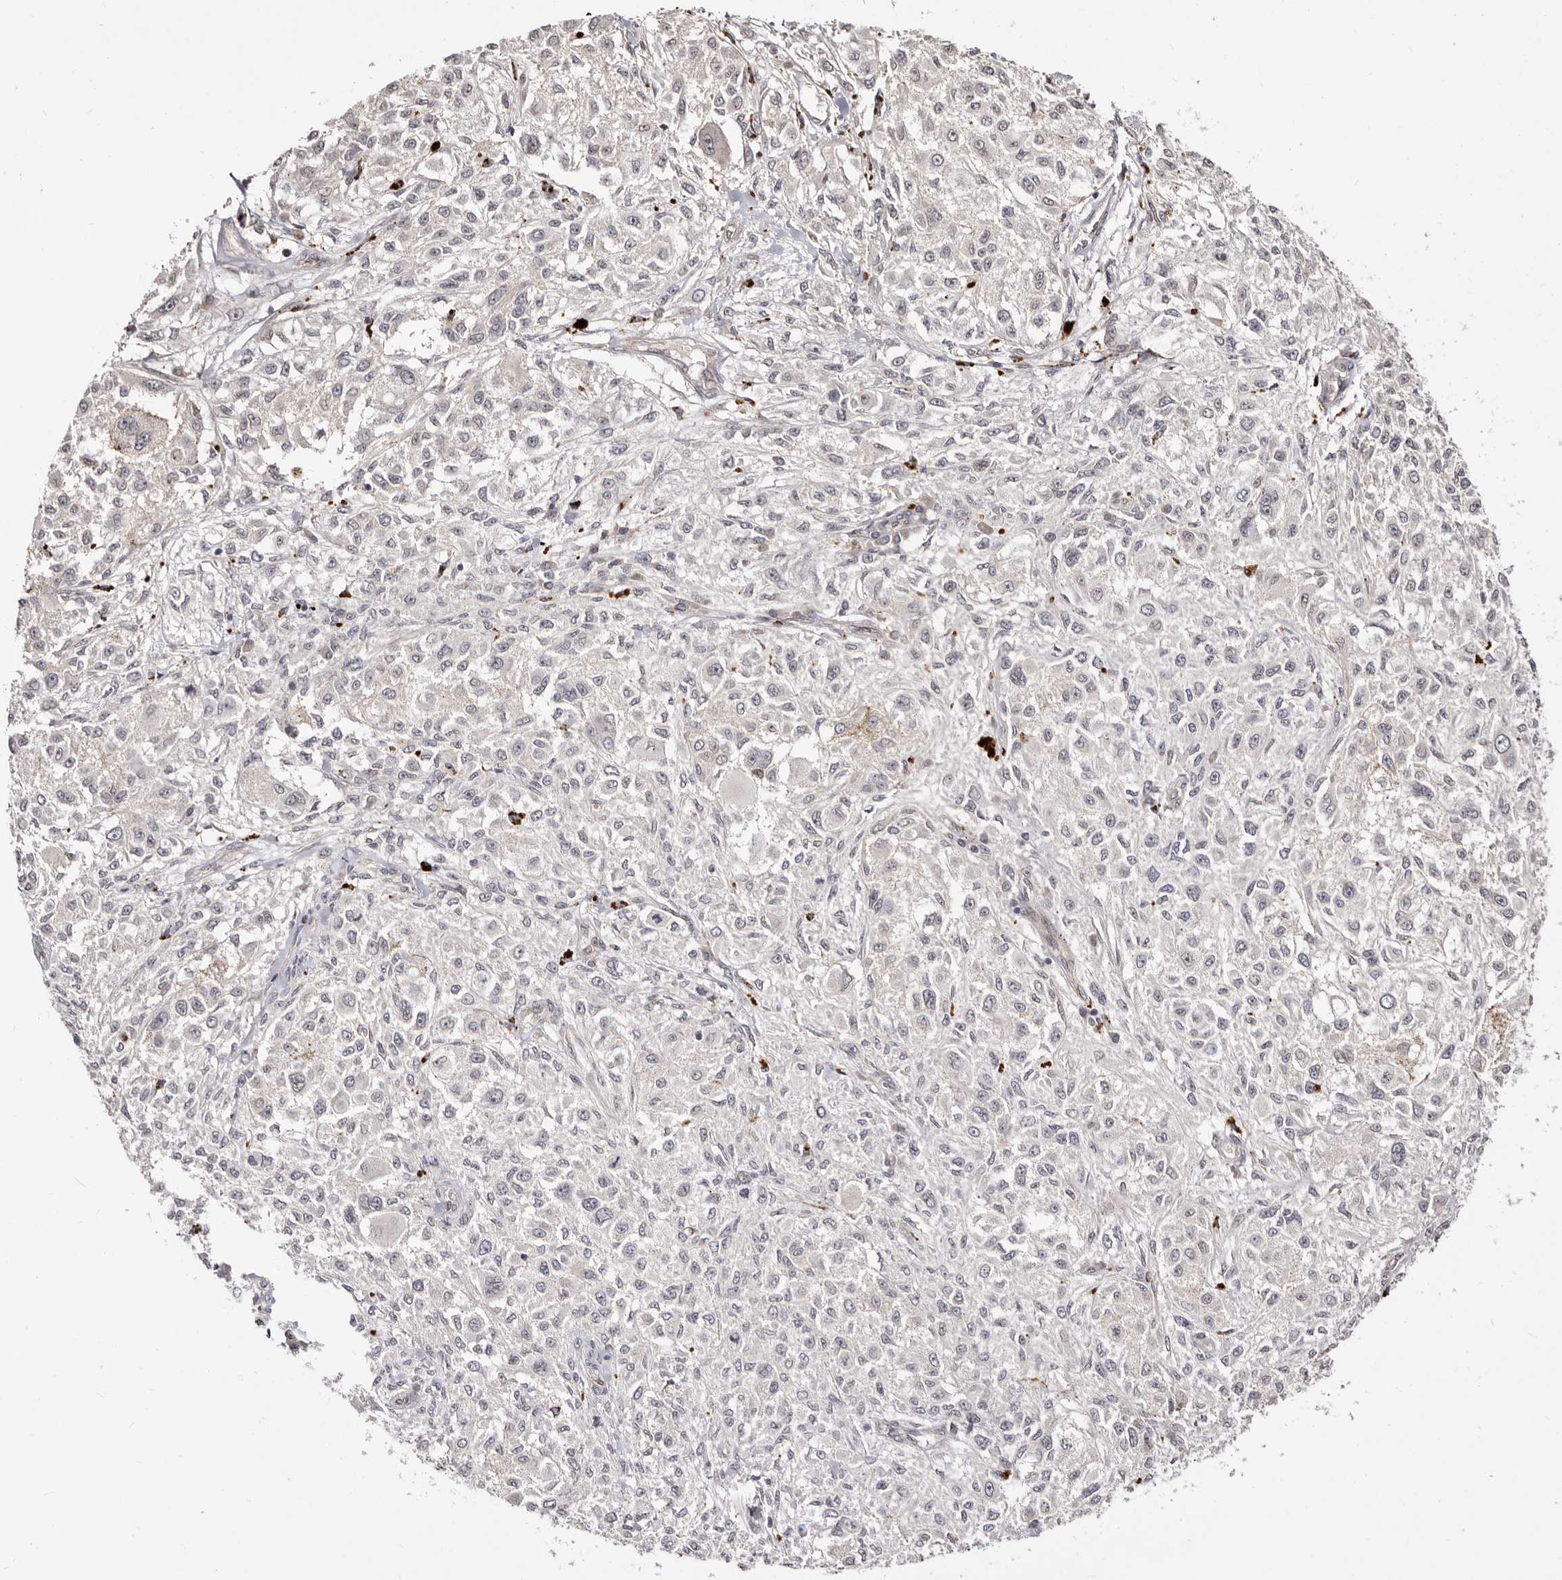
{"staining": {"intensity": "negative", "quantity": "none", "location": "none"}, "tissue": "melanoma", "cell_type": "Tumor cells", "image_type": "cancer", "snomed": [{"axis": "morphology", "description": "Necrosis, NOS"}, {"axis": "morphology", "description": "Malignant melanoma, NOS"}, {"axis": "topography", "description": "Skin"}], "caption": "This is a photomicrograph of IHC staining of melanoma, which shows no staining in tumor cells. (DAB immunohistochemistry visualized using brightfield microscopy, high magnification).", "gene": "LCORL", "patient": {"sex": "female", "age": 87}}